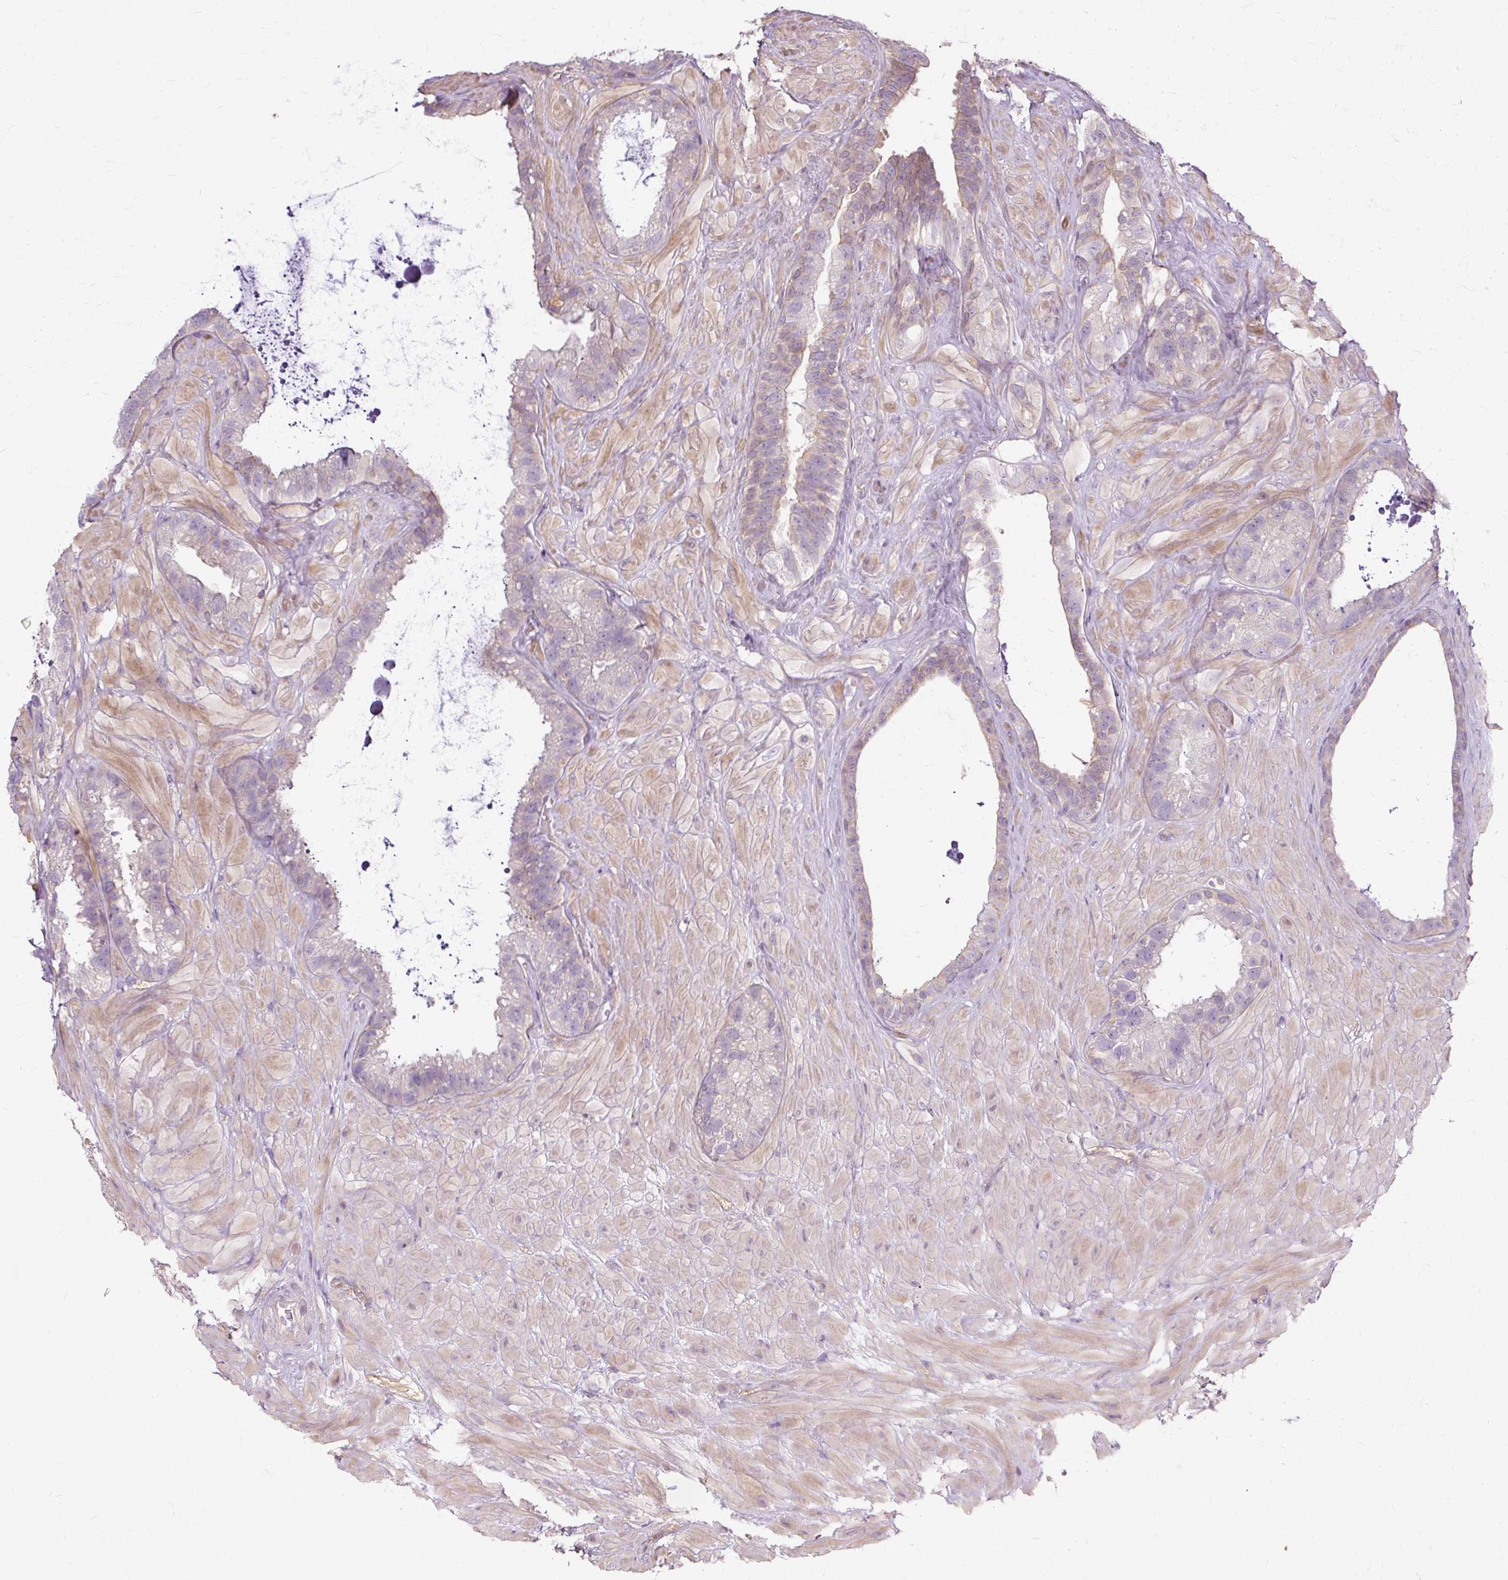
{"staining": {"intensity": "negative", "quantity": "none", "location": "none"}, "tissue": "seminal vesicle", "cell_type": "Glandular cells", "image_type": "normal", "snomed": [{"axis": "morphology", "description": "Normal tissue, NOS"}, {"axis": "topography", "description": "Seminal veicle"}, {"axis": "topography", "description": "Peripheral nerve tissue"}], "caption": "DAB immunohistochemical staining of normal human seminal vesicle shows no significant staining in glandular cells.", "gene": "TSPAN8", "patient": {"sex": "male", "age": 76}}